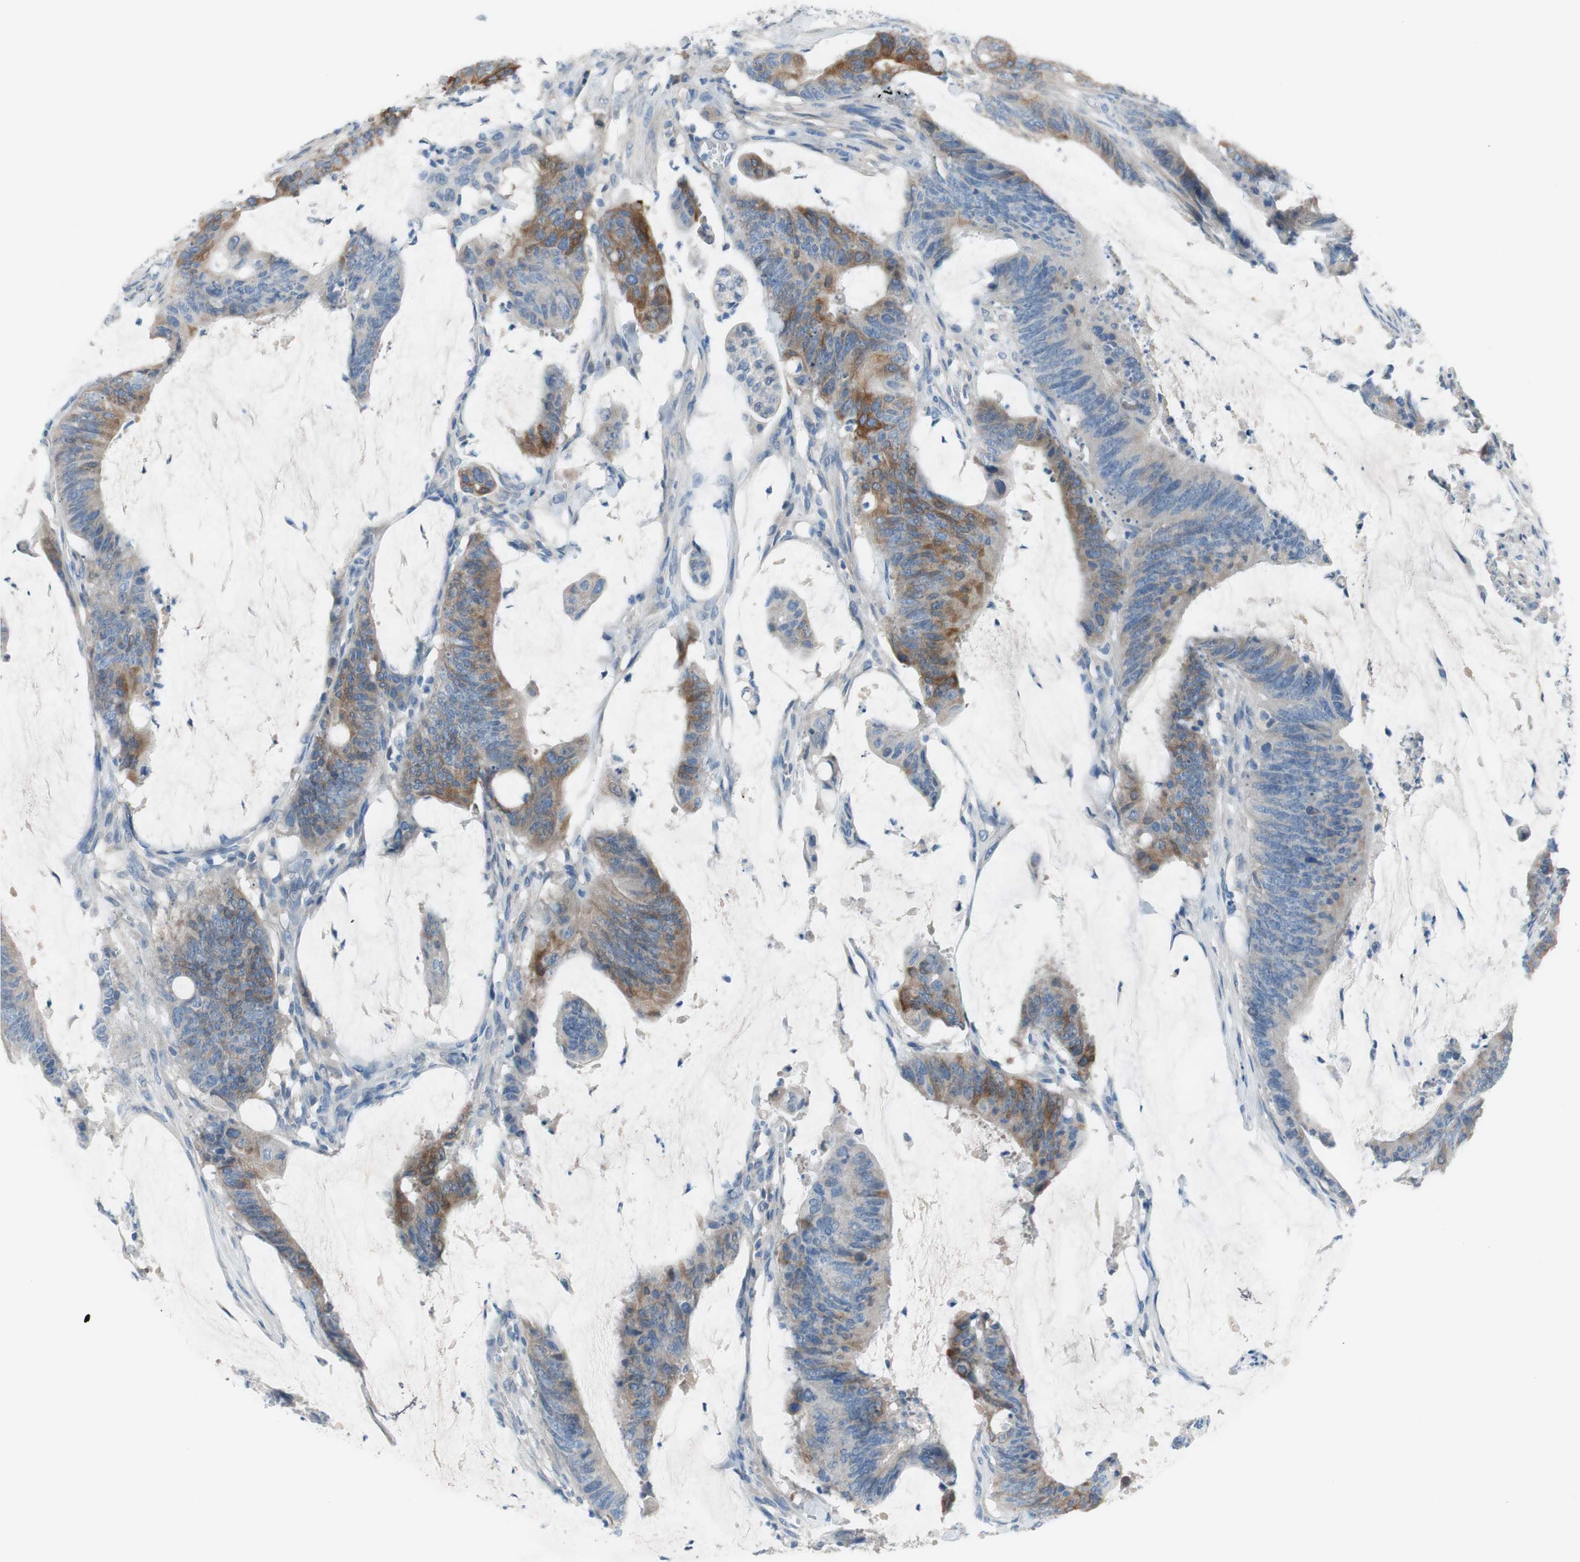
{"staining": {"intensity": "moderate", "quantity": "<25%", "location": "cytoplasmic/membranous"}, "tissue": "colorectal cancer", "cell_type": "Tumor cells", "image_type": "cancer", "snomed": [{"axis": "morphology", "description": "Adenocarcinoma, NOS"}, {"axis": "topography", "description": "Rectum"}], "caption": "Human colorectal adenocarcinoma stained with a brown dye reveals moderate cytoplasmic/membranous positive expression in about <25% of tumor cells.", "gene": "FDFT1", "patient": {"sex": "female", "age": 66}}